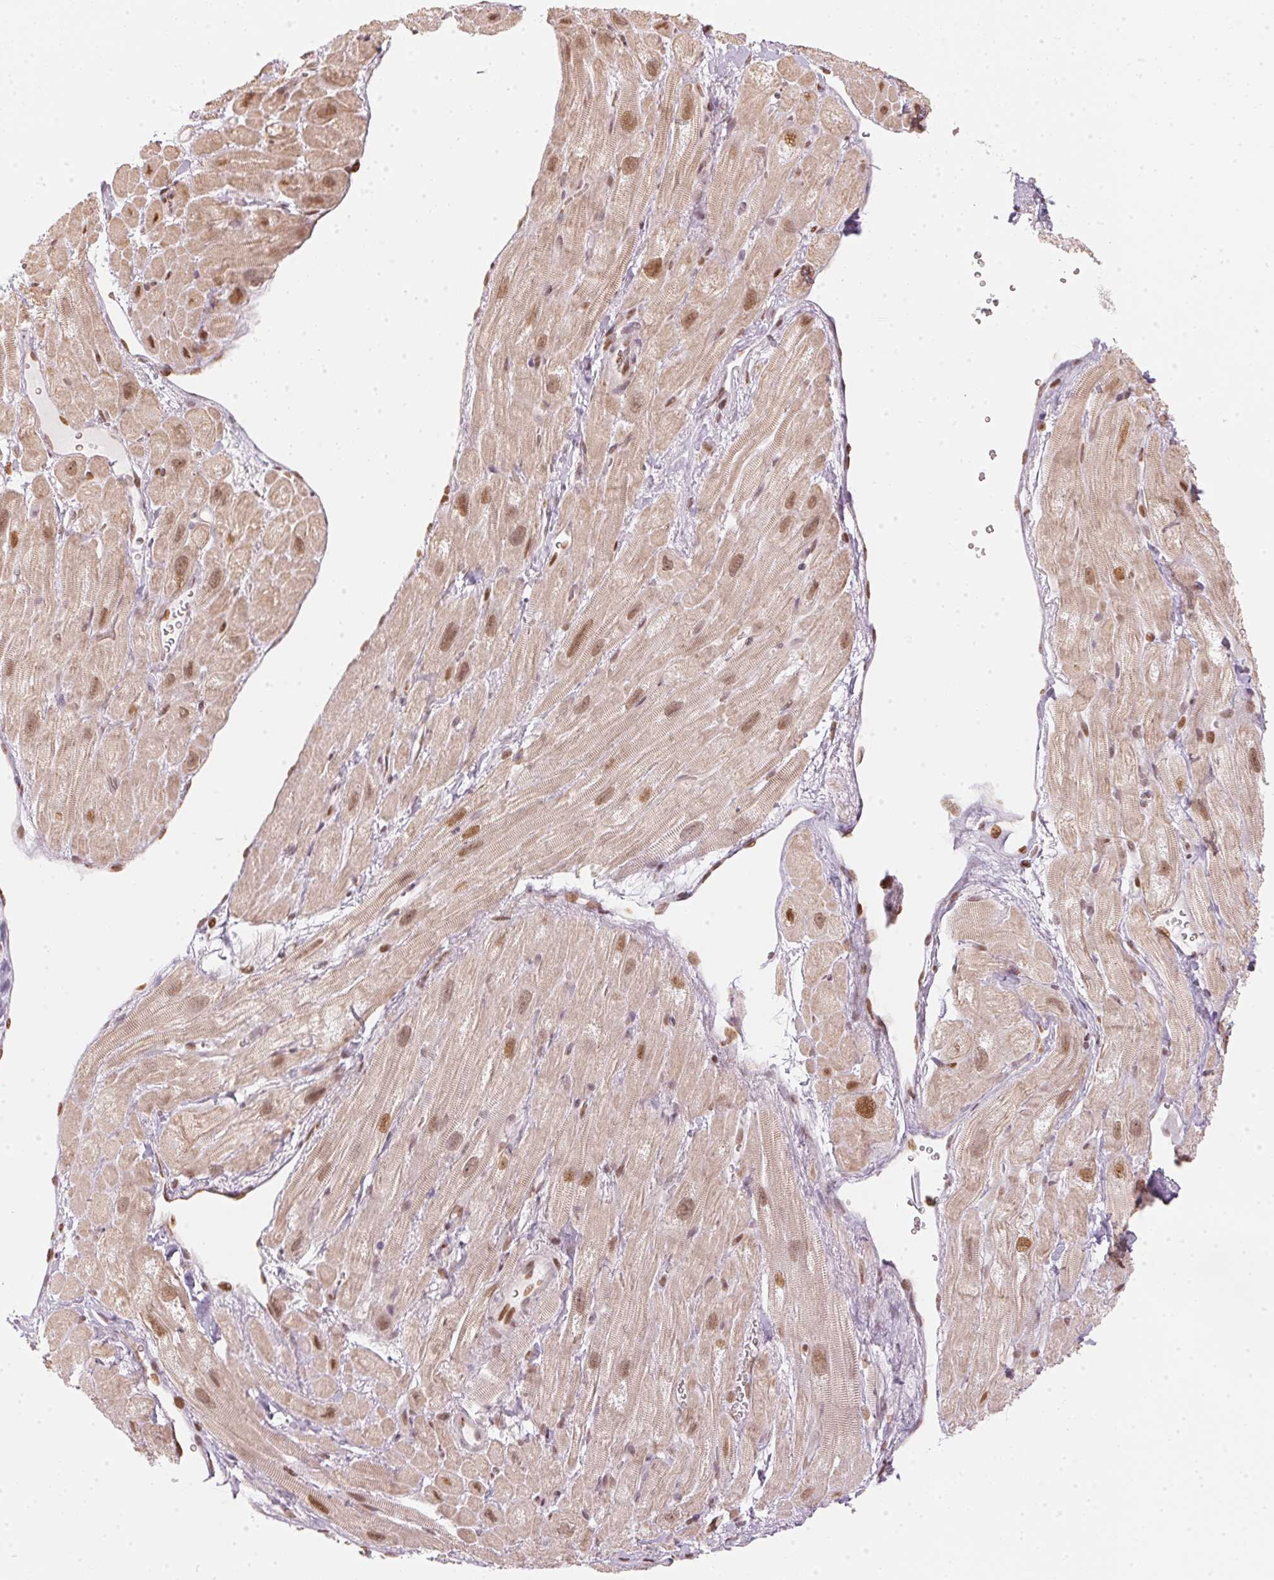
{"staining": {"intensity": "moderate", "quantity": "25%-75%", "location": "cytoplasmic/membranous,nuclear"}, "tissue": "heart muscle", "cell_type": "Cardiomyocytes", "image_type": "normal", "snomed": [{"axis": "morphology", "description": "Normal tissue, NOS"}, {"axis": "topography", "description": "Heart"}], "caption": "The immunohistochemical stain labels moderate cytoplasmic/membranous,nuclear positivity in cardiomyocytes of benign heart muscle. (IHC, brightfield microscopy, high magnification).", "gene": "KAT6A", "patient": {"sex": "female", "age": 62}}